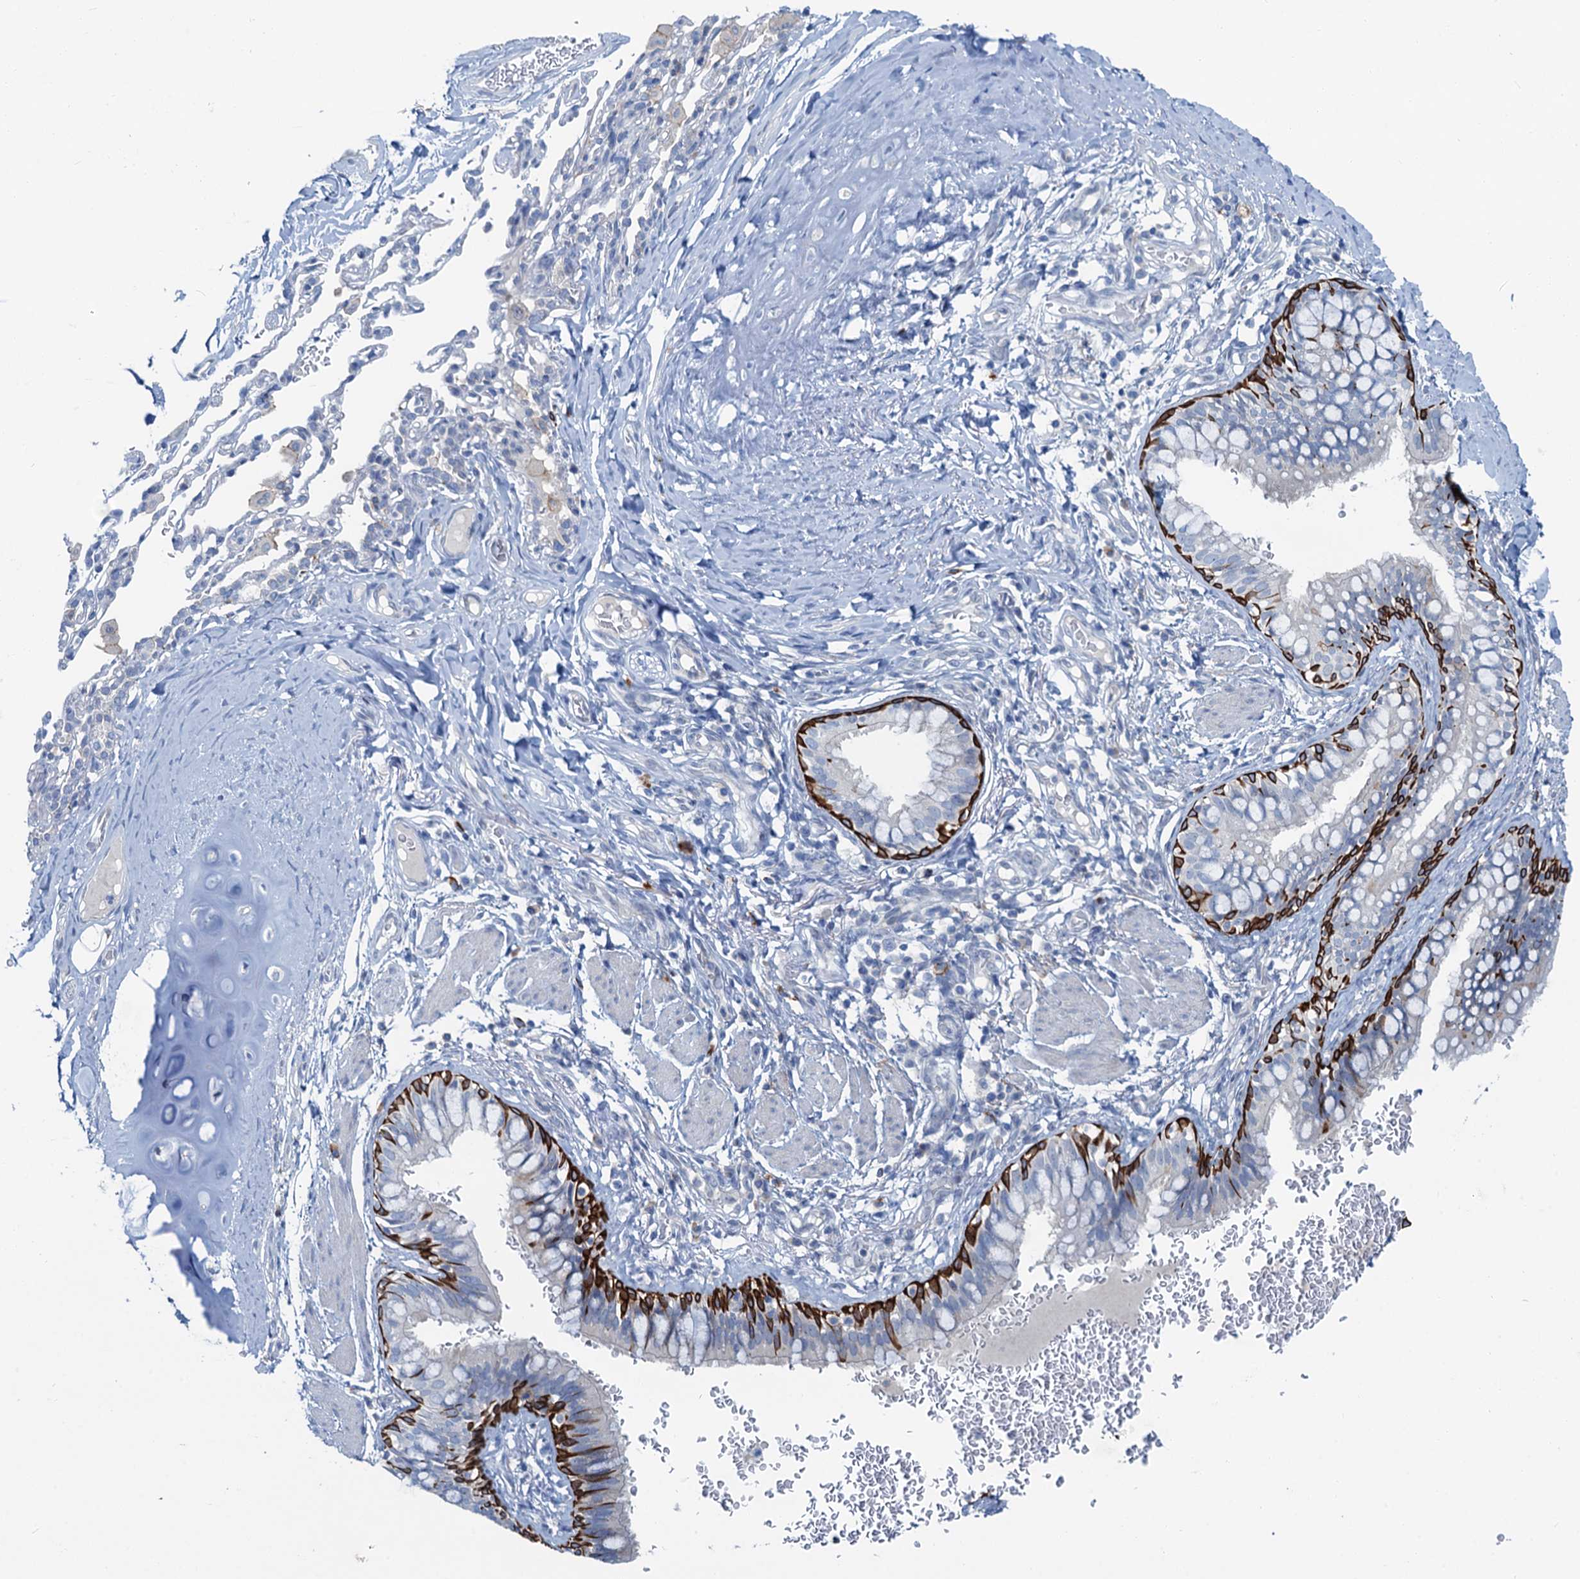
{"staining": {"intensity": "strong", "quantity": "<25%", "location": "cytoplasmic/membranous"}, "tissue": "bronchus", "cell_type": "Respiratory epithelial cells", "image_type": "normal", "snomed": [{"axis": "morphology", "description": "Normal tissue, NOS"}, {"axis": "topography", "description": "Cartilage tissue"}, {"axis": "topography", "description": "Bronchus"}], "caption": "Immunohistochemical staining of normal human bronchus displays strong cytoplasmic/membranous protein expression in approximately <25% of respiratory epithelial cells. Nuclei are stained in blue.", "gene": "ASTE1", "patient": {"sex": "female", "age": 36}}